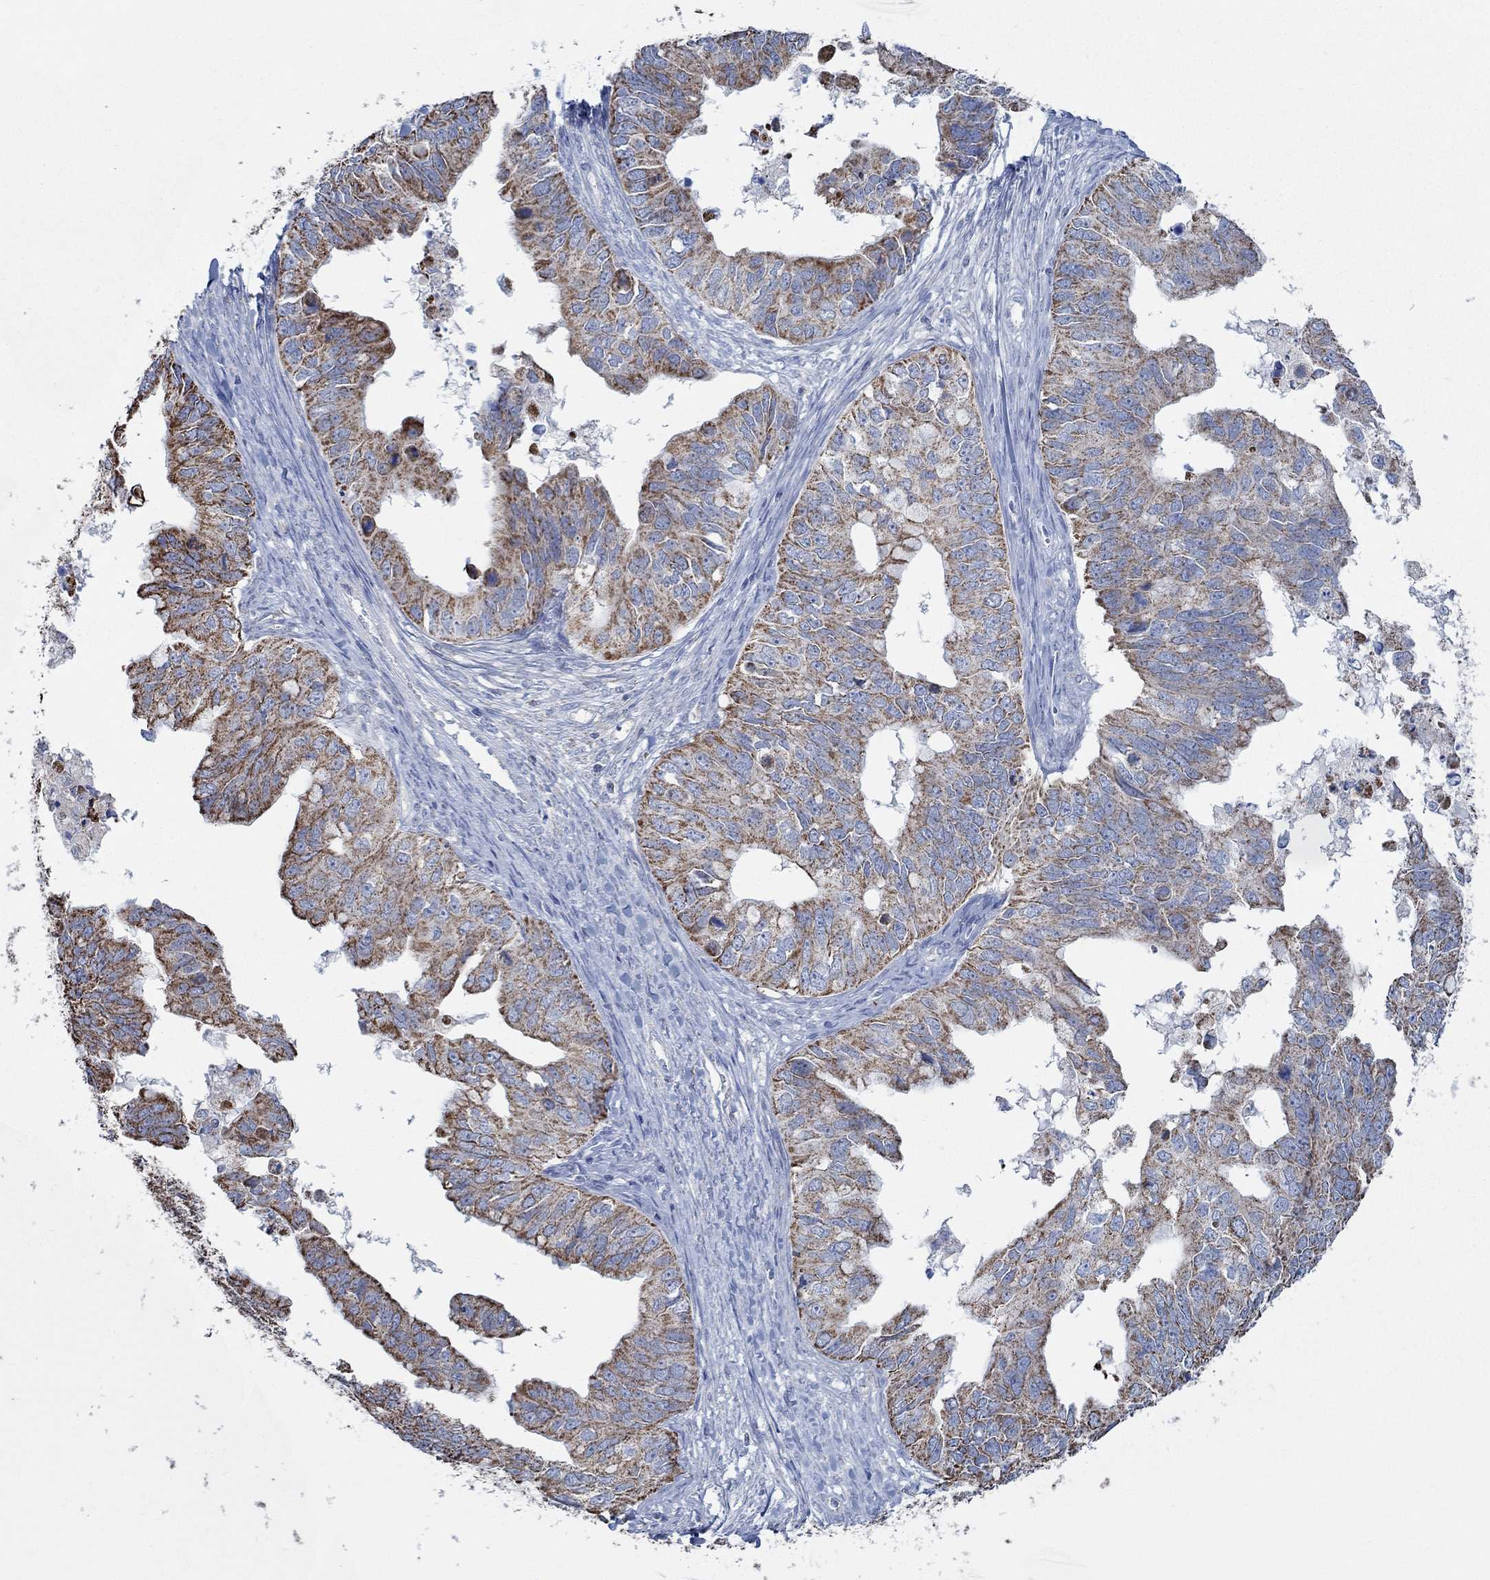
{"staining": {"intensity": "strong", "quantity": ">75%", "location": "cytoplasmic/membranous"}, "tissue": "ovarian cancer", "cell_type": "Tumor cells", "image_type": "cancer", "snomed": [{"axis": "morphology", "description": "Cystadenocarcinoma, mucinous, NOS"}, {"axis": "topography", "description": "Ovary"}], "caption": "IHC staining of ovarian cancer, which reveals high levels of strong cytoplasmic/membranous expression in about >75% of tumor cells indicating strong cytoplasmic/membranous protein expression. The staining was performed using DAB (brown) for protein detection and nuclei were counterstained in hematoxylin (blue).", "gene": "GLOD5", "patient": {"sex": "female", "age": 76}}